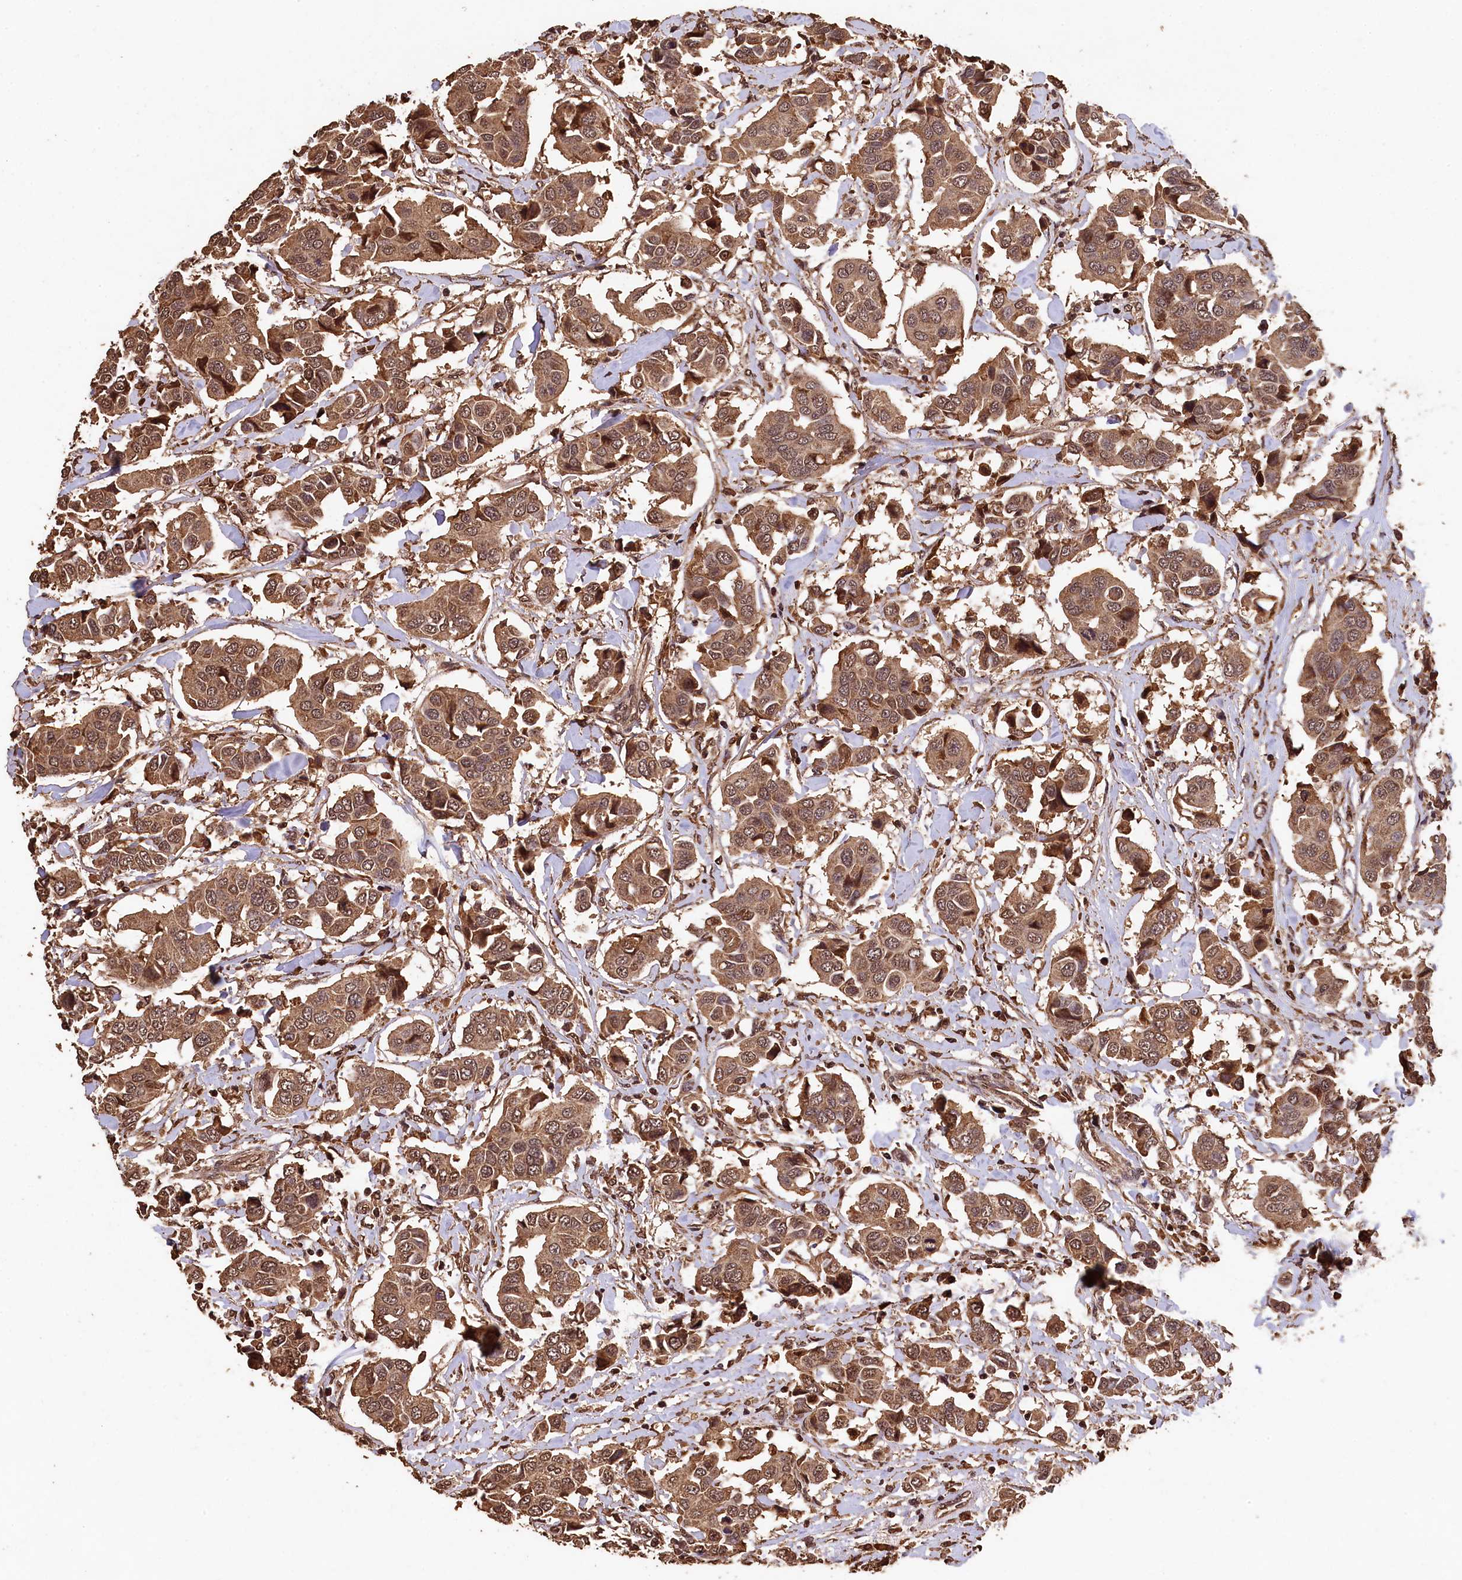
{"staining": {"intensity": "moderate", "quantity": ">75%", "location": "cytoplasmic/membranous,nuclear"}, "tissue": "breast cancer", "cell_type": "Tumor cells", "image_type": "cancer", "snomed": [{"axis": "morphology", "description": "Duct carcinoma"}, {"axis": "topography", "description": "Breast"}], "caption": "DAB immunohistochemical staining of breast cancer exhibits moderate cytoplasmic/membranous and nuclear protein expression in approximately >75% of tumor cells. Using DAB (3,3'-diaminobenzidine) (brown) and hematoxylin (blue) stains, captured at high magnification using brightfield microscopy.", "gene": "CEP57L1", "patient": {"sex": "female", "age": 80}}